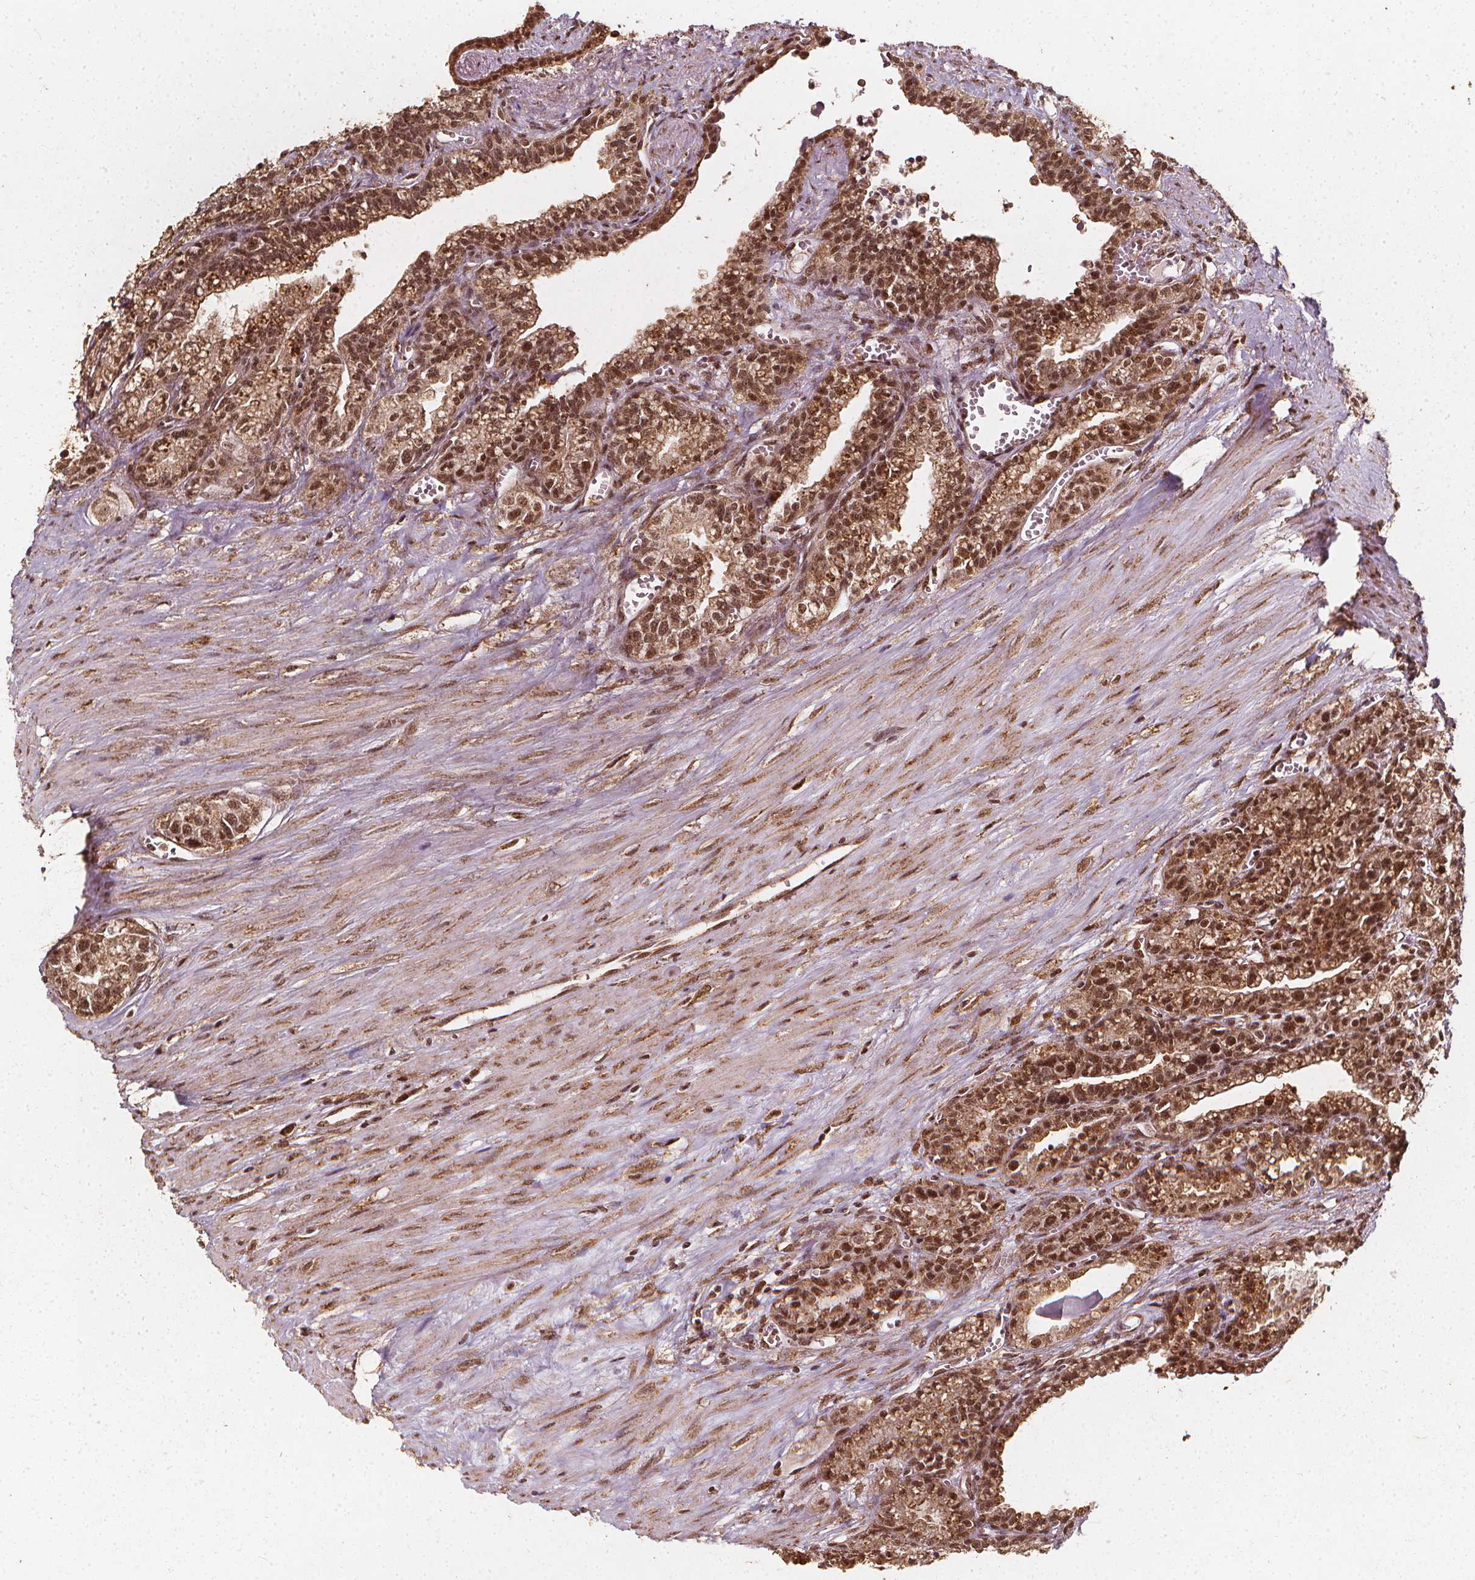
{"staining": {"intensity": "moderate", "quantity": ">75%", "location": "cytoplasmic/membranous,nuclear"}, "tissue": "seminal vesicle", "cell_type": "Glandular cells", "image_type": "normal", "snomed": [{"axis": "morphology", "description": "Normal tissue, NOS"}, {"axis": "morphology", "description": "Urothelial carcinoma, NOS"}, {"axis": "topography", "description": "Urinary bladder"}, {"axis": "topography", "description": "Seminal veicle"}], "caption": "Approximately >75% of glandular cells in normal human seminal vesicle exhibit moderate cytoplasmic/membranous,nuclear protein staining as visualized by brown immunohistochemical staining.", "gene": "SMN1", "patient": {"sex": "male", "age": 76}}